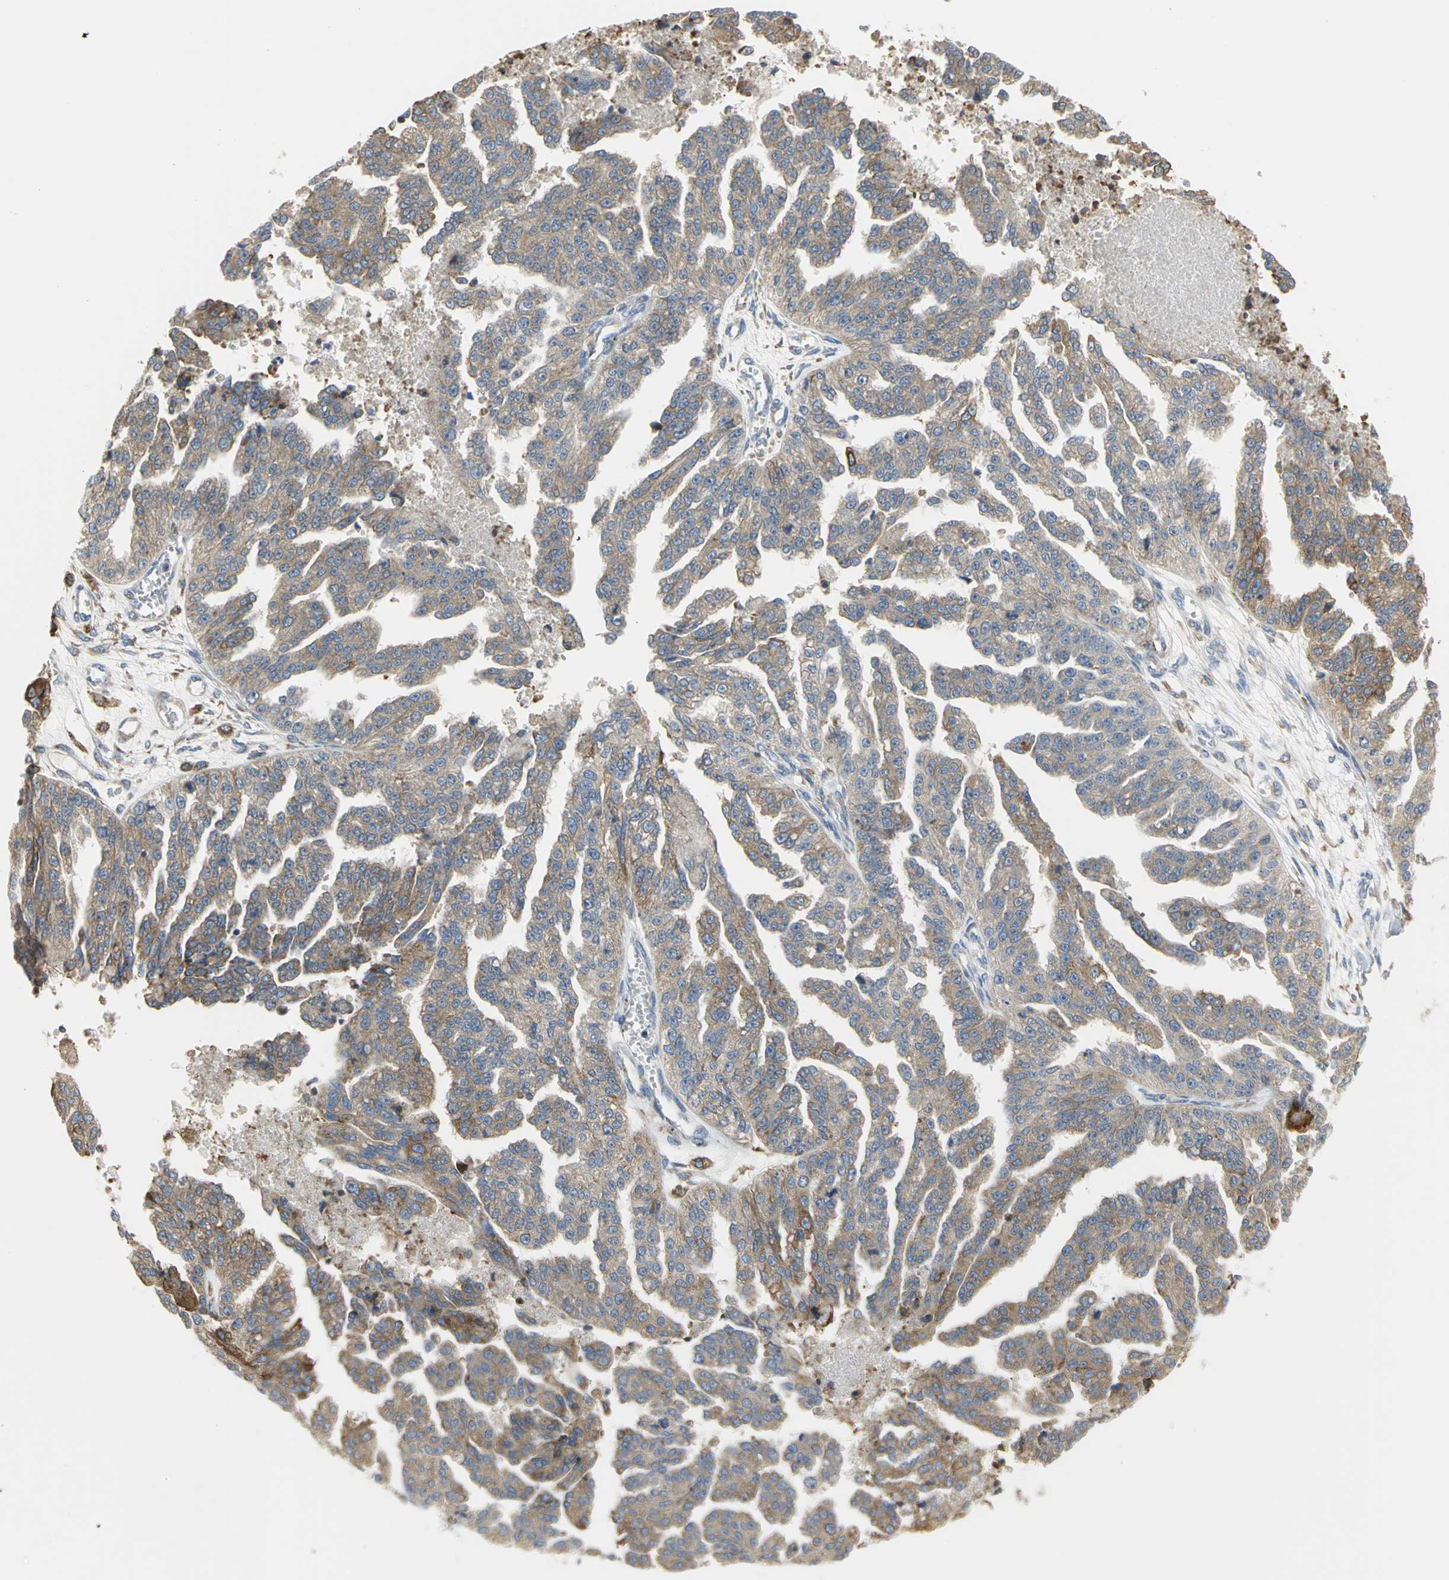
{"staining": {"intensity": "moderate", "quantity": ">75%", "location": "cytoplasmic/membranous"}, "tissue": "ovarian cancer", "cell_type": "Tumor cells", "image_type": "cancer", "snomed": [{"axis": "morphology", "description": "Cystadenocarcinoma, serous, NOS"}, {"axis": "topography", "description": "Ovary"}], "caption": "Immunohistochemistry staining of ovarian cancer, which exhibits medium levels of moderate cytoplasmic/membranous staining in approximately >75% of tumor cells indicating moderate cytoplasmic/membranous protein staining. The staining was performed using DAB (brown) for protein detection and nuclei were counterstained in hematoxylin (blue).", "gene": "SDF2L1", "patient": {"sex": "female", "age": 58}}